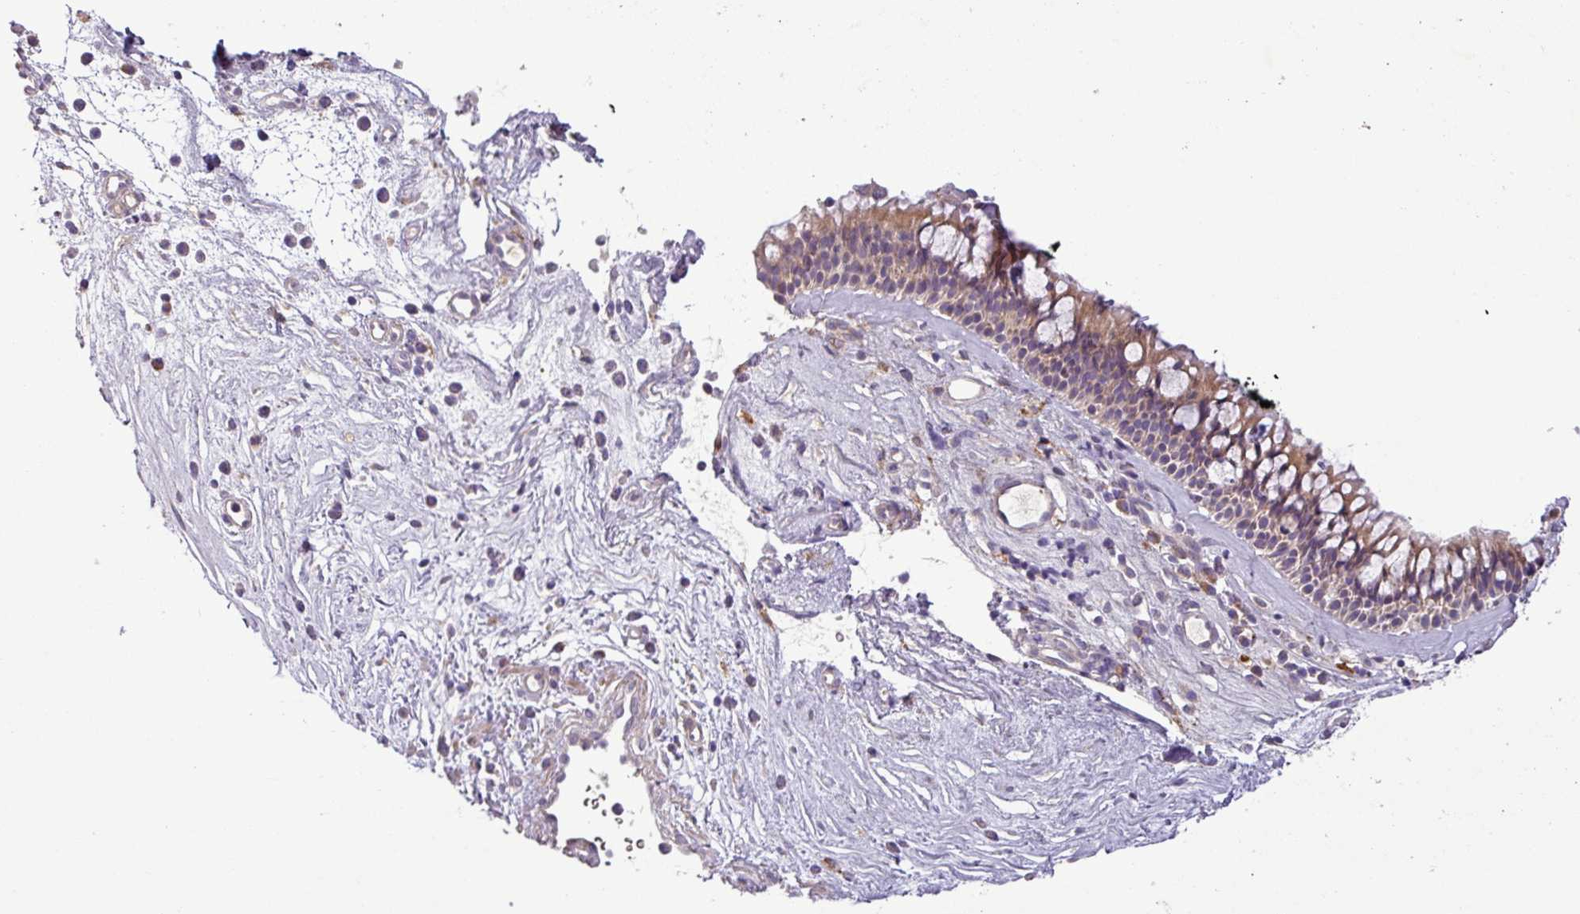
{"staining": {"intensity": "moderate", "quantity": "25%-75%", "location": "cytoplasmic/membranous"}, "tissue": "nasopharynx", "cell_type": "Respiratory epithelial cells", "image_type": "normal", "snomed": [{"axis": "morphology", "description": "Normal tissue, NOS"}, {"axis": "morphology", "description": "Inflammation, NOS"}, {"axis": "morphology", "description": "Malignant melanoma, Metastatic site"}, {"axis": "topography", "description": "Nasopharynx"}], "caption": "Immunohistochemical staining of unremarkable nasopharynx reveals 25%-75% levels of moderate cytoplasmic/membranous protein positivity in approximately 25%-75% of respiratory epithelial cells. (Brightfield microscopy of DAB IHC at high magnification).", "gene": "MOCS3", "patient": {"sex": "male", "age": 70}}